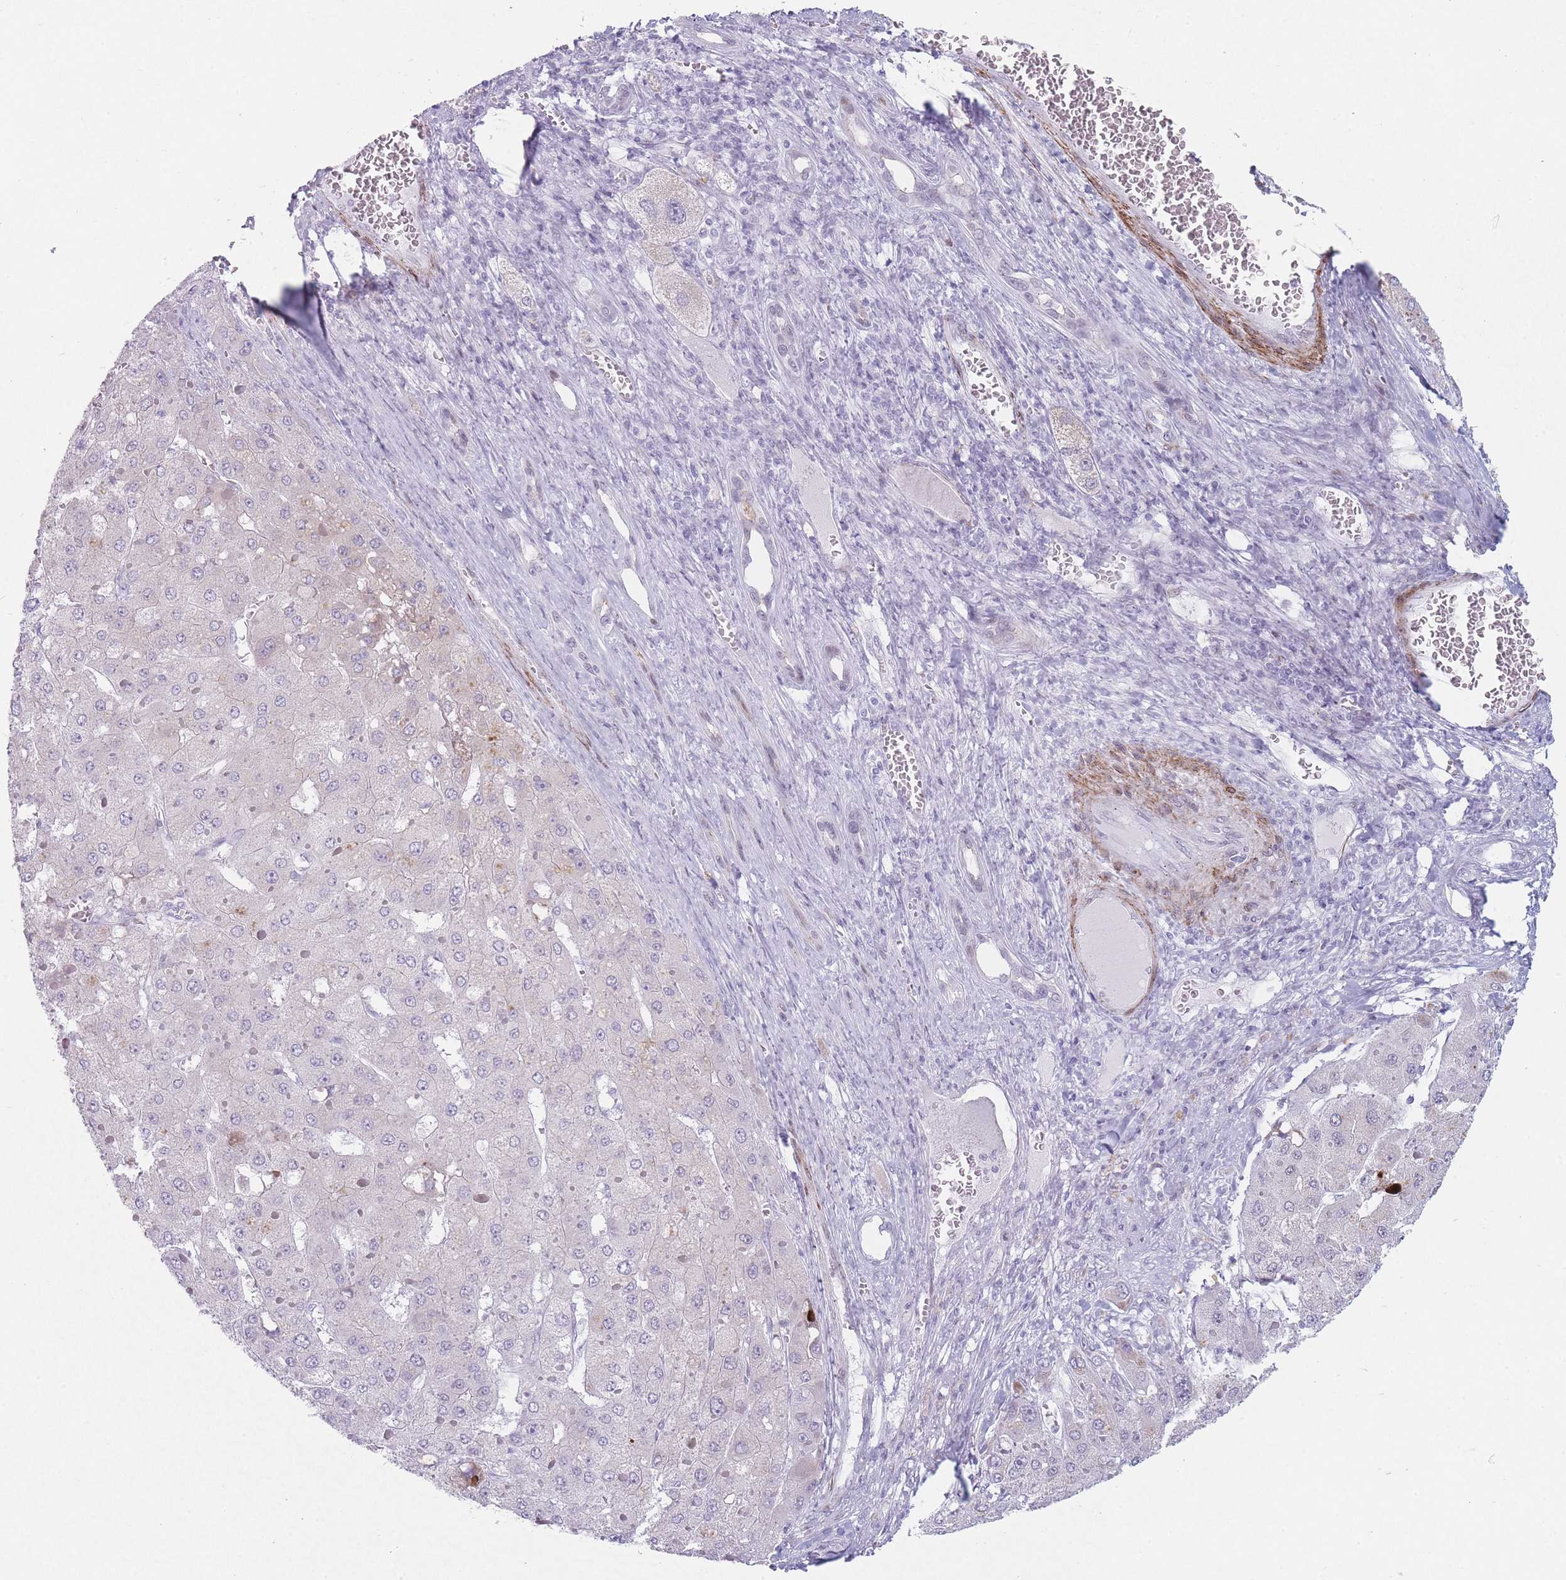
{"staining": {"intensity": "negative", "quantity": "none", "location": "none"}, "tissue": "liver cancer", "cell_type": "Tumor cells", "image_type": "cancer", "snomed": [{"axis": "morphology", "description": "Carcinoma, Hepatocellular, NOS"}, {"axis": "topography", "description": "Liver"}], "caption": "Tumor cells are negative for protein expression in human liver cancer (hepatocellular carcinoma).", "gene": "IFNA6", "patient": {"sex": "female", "age": 73}}